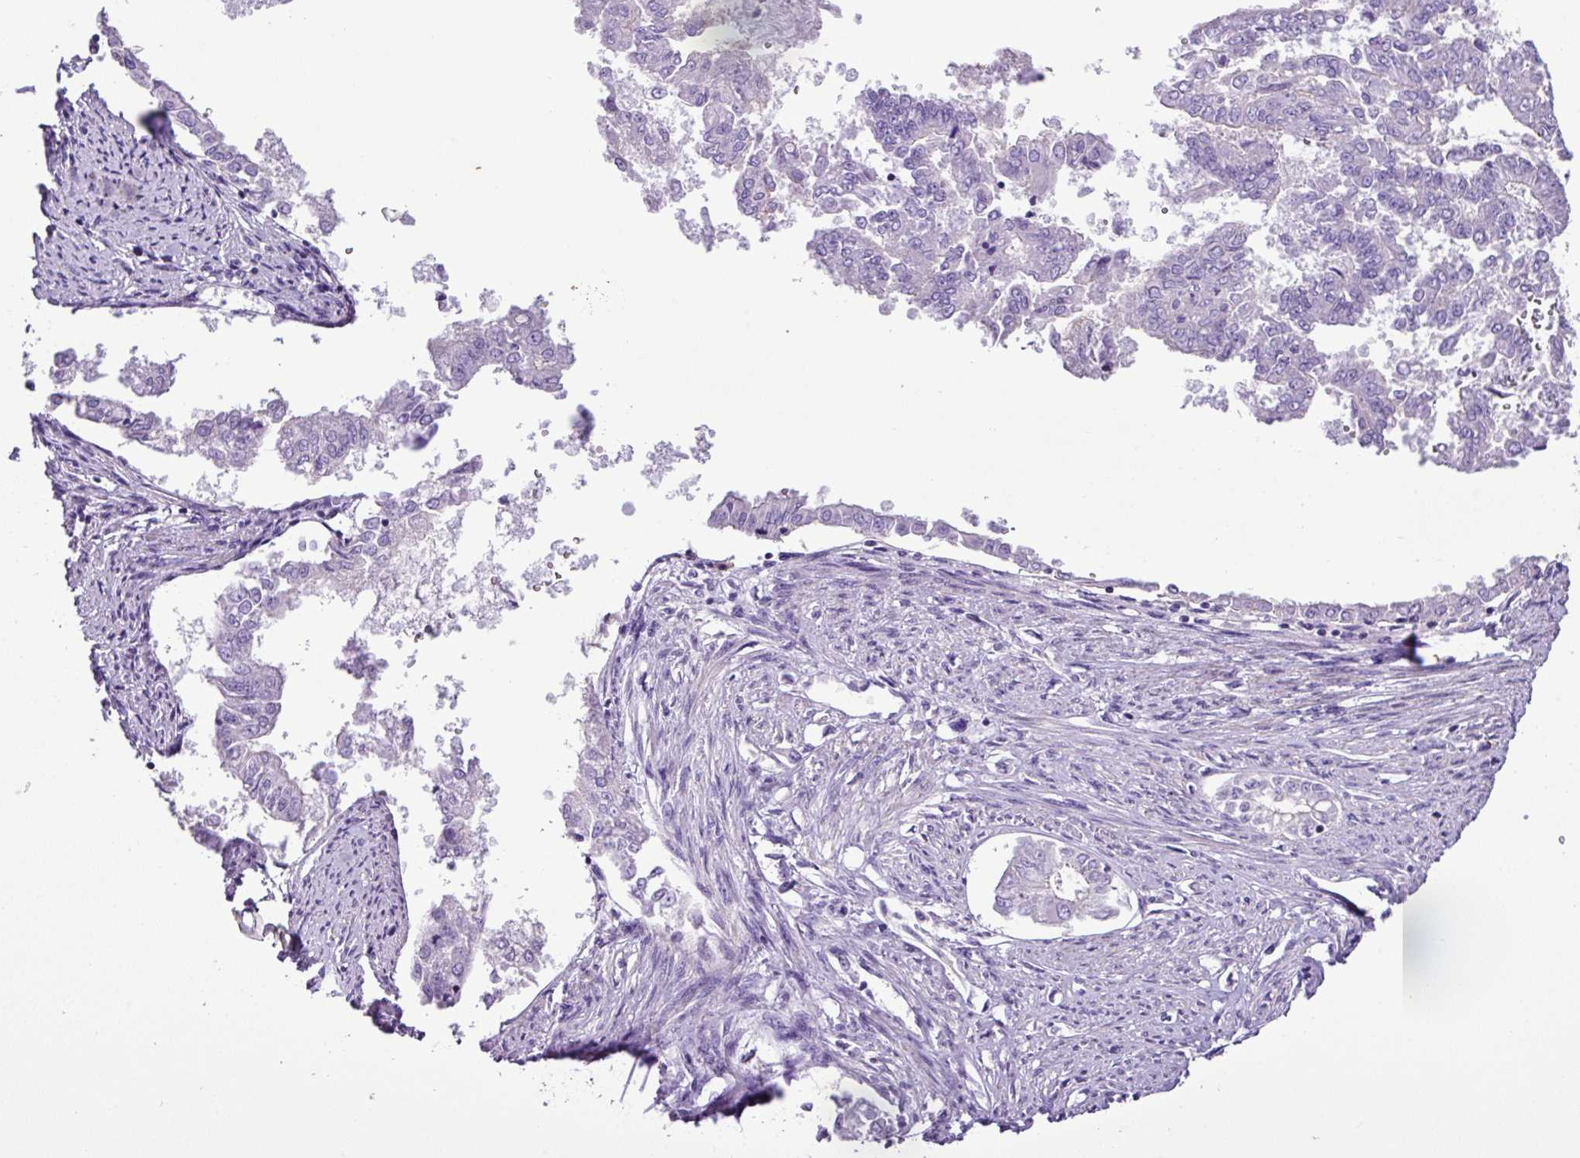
{"staining": {"intensity": "negative", "quantity": "none", "location": "none"}, "tissue": "endometrial cancer", "cell_type": "Tumor cells", "image_type": "cancer", "snomed": [{"axis": "morphology", "description": "Adenocarcinoma, NOS"}, {"axis": "topography", "description": "Endometrium"}], "caption": "Immunohistochemistry (IHC) photomicrograph of human endometrial cancer stained for a protein (brown), which exhibits no positivity in tumor cells.", "gene": "ZNF334", "patient": {"sex": "female", "age": 76}}